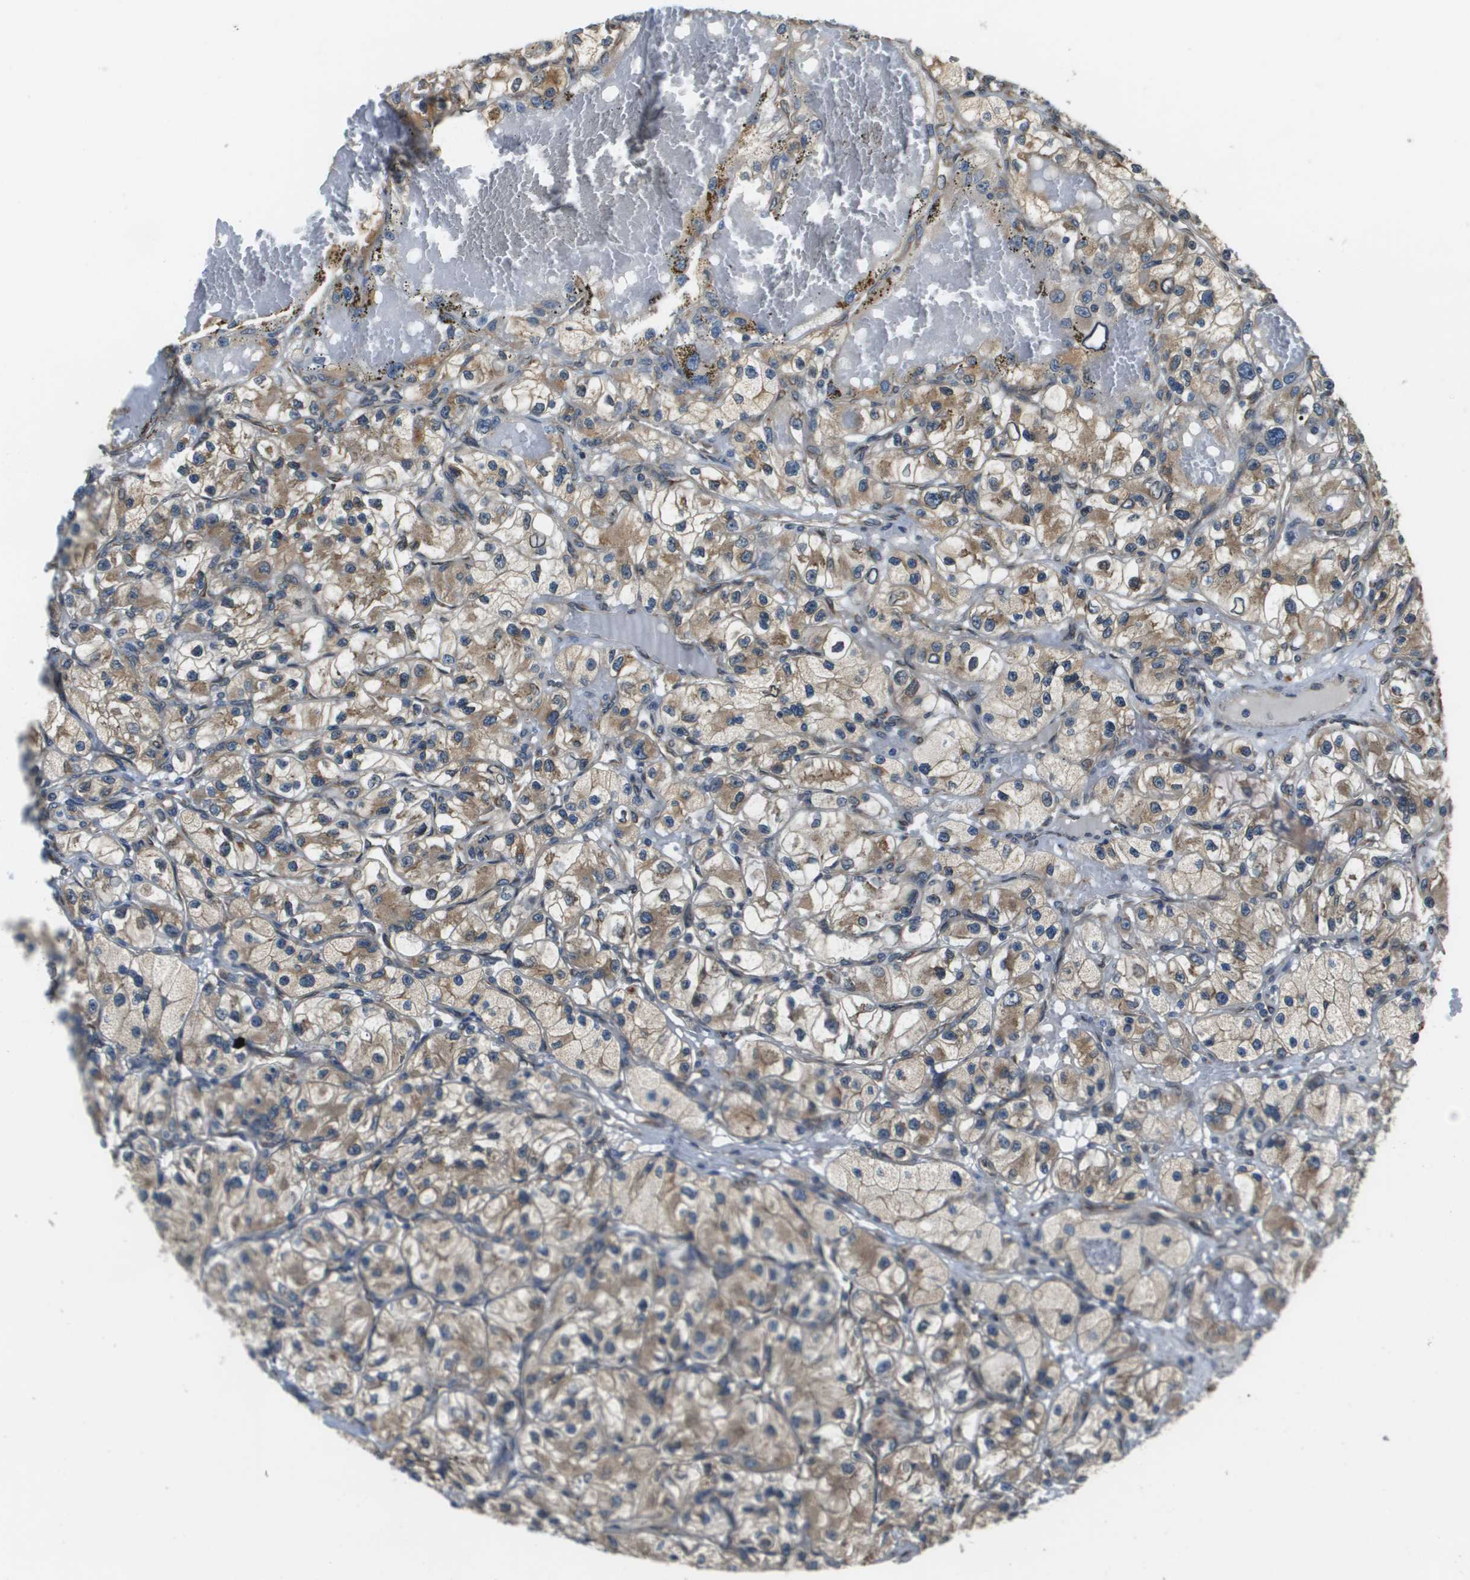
{"staining": {"intensity": "moderate", "quantity": ">75%", "location": "cytoplasmic/membranous"}, "tissue": "renal cancer", "cell_type": "Tumor cells", "image_type": "cancer", "snomed": [{"axis": "morphology", "description": "Adenocarcinoma, NOS"}, {"axis": "topography", "description": "Kidney"}], "caption": "This photomicrograph demonstrates immunohistochemistry staining of human renal cancer, with medium moderate cytoplasmic/membranous staining in approximately >75% of tumor cells.", "gene": "SEC62", "patient": {"sex": "female", "age": 57}}